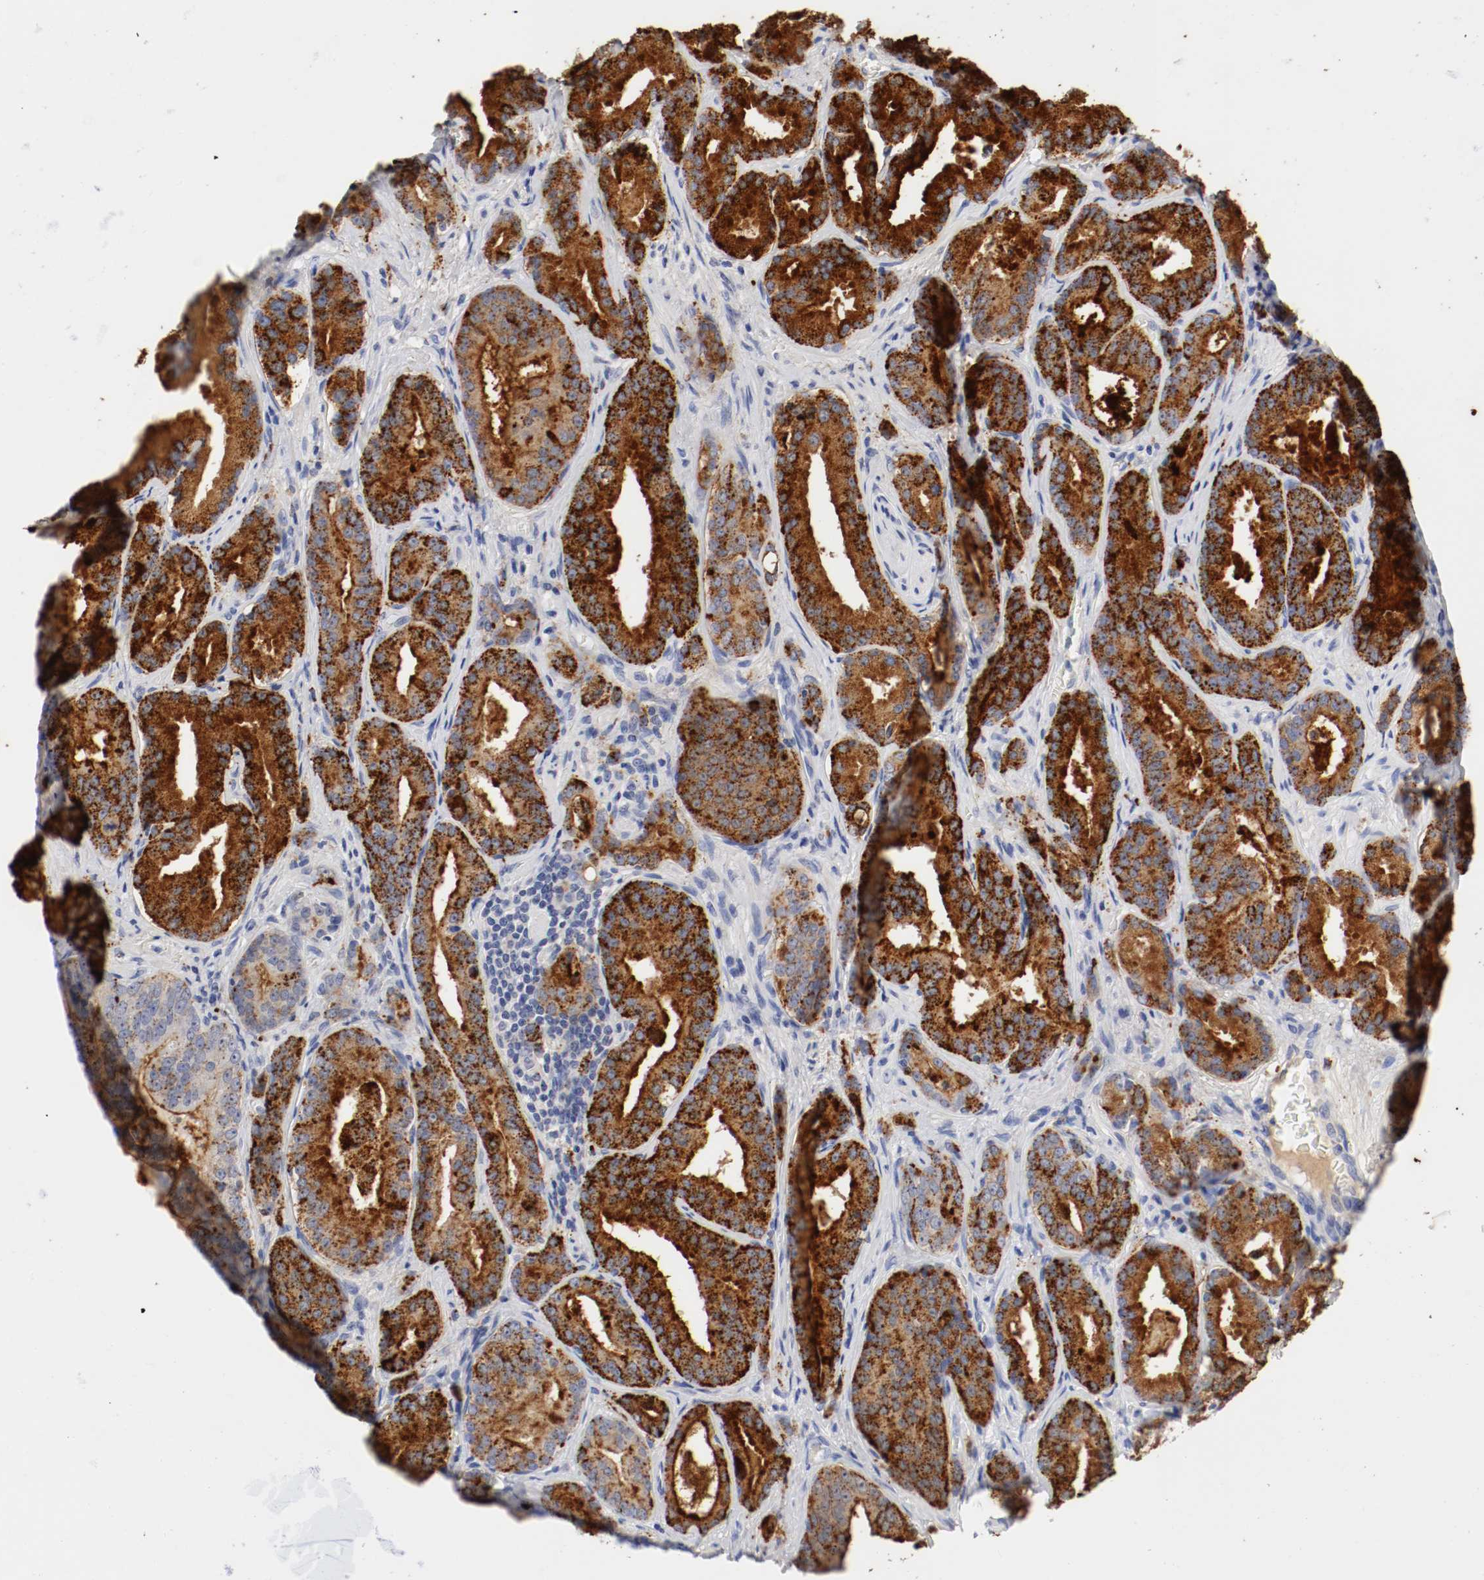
{"staining": {"intensity": "strong", "quantity": ">75%", "location": "cytoplasmic/membranous"}, "tissue": "prostate cancer", "cell_type": "Tumor cells", "image_type": "cancer", "snomed": [{"axis": "morphology", "description": "Adenocarcinoma, Low grade"}, {"axis": "topography", "description": "Prostate"}], "caption": "Immunohistochemical staining of human prostate low-grade adenocarcinoma displays strong cytoplasmic/membranous protein positivity in approximately >75% of tumor cells. Immunohistochemistry stains the protein of interest in brown and the nuclei are stained blue.", "gene": "GAD1", "patient": {"sex": "male", "age": 63}}